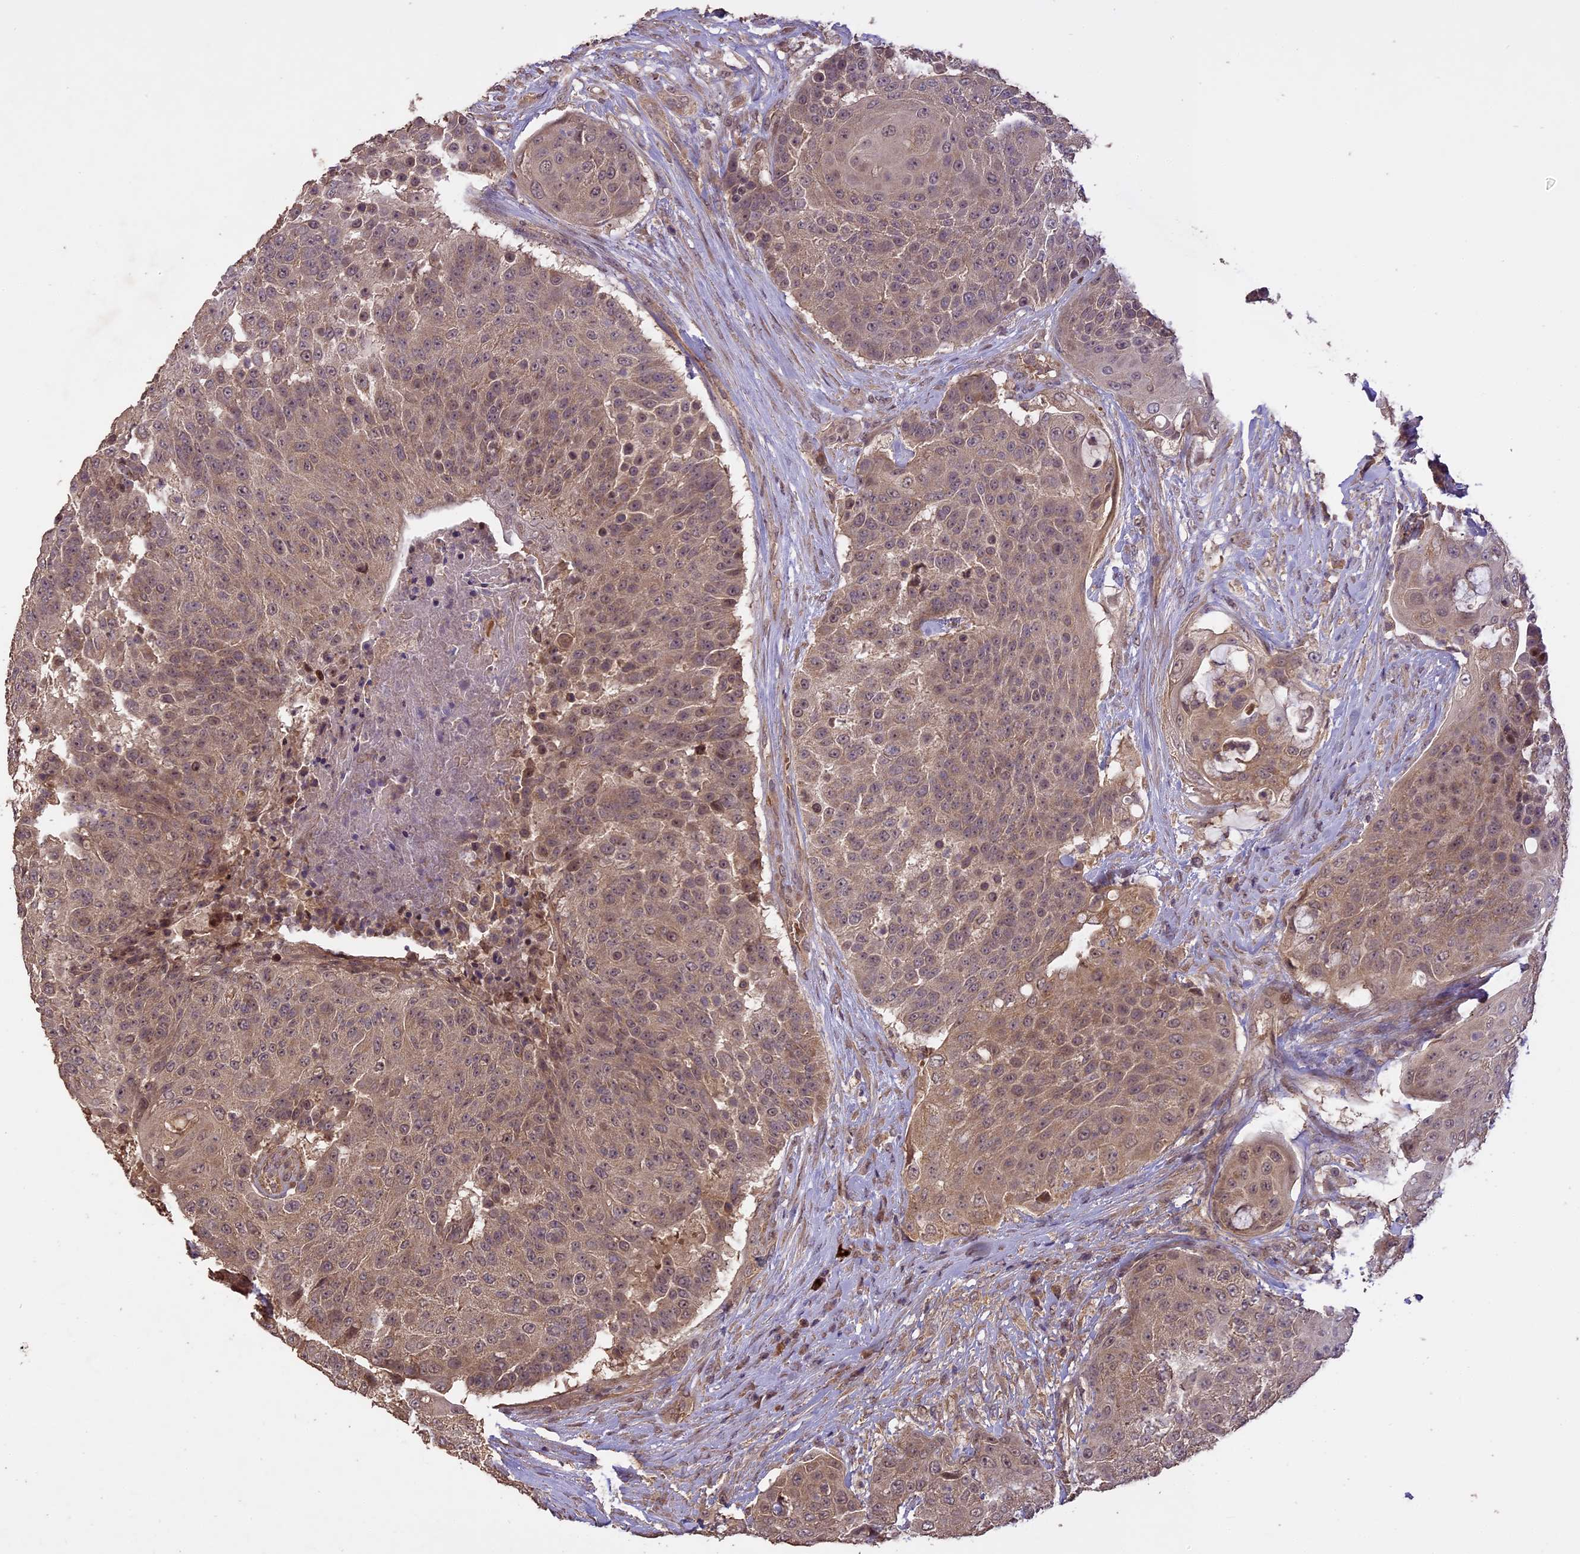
{"staining": {"intensity": "moderate", "quantity": "25%-75%", "location": "cytoplasmic/membranous,nuclear"}, "tissue": "urothelial cancer", "cell_type": "Tumor cells", "image_type": "cancer", "snomed": [{"axis": "morphology", "description": "Urothelial carcinoma, High grade"}, {"axis": "topography", "description": "Urinary bladder"}], "caption": "Moderate cytoplasmic/membranous and nuclear expression for a protein is appreciated in about 25%-75% of tumor cells of urothelial cancer using immunohistochemistry.", "gene": "TIGD7", "patient": {"sex": "female", "age": 63}}